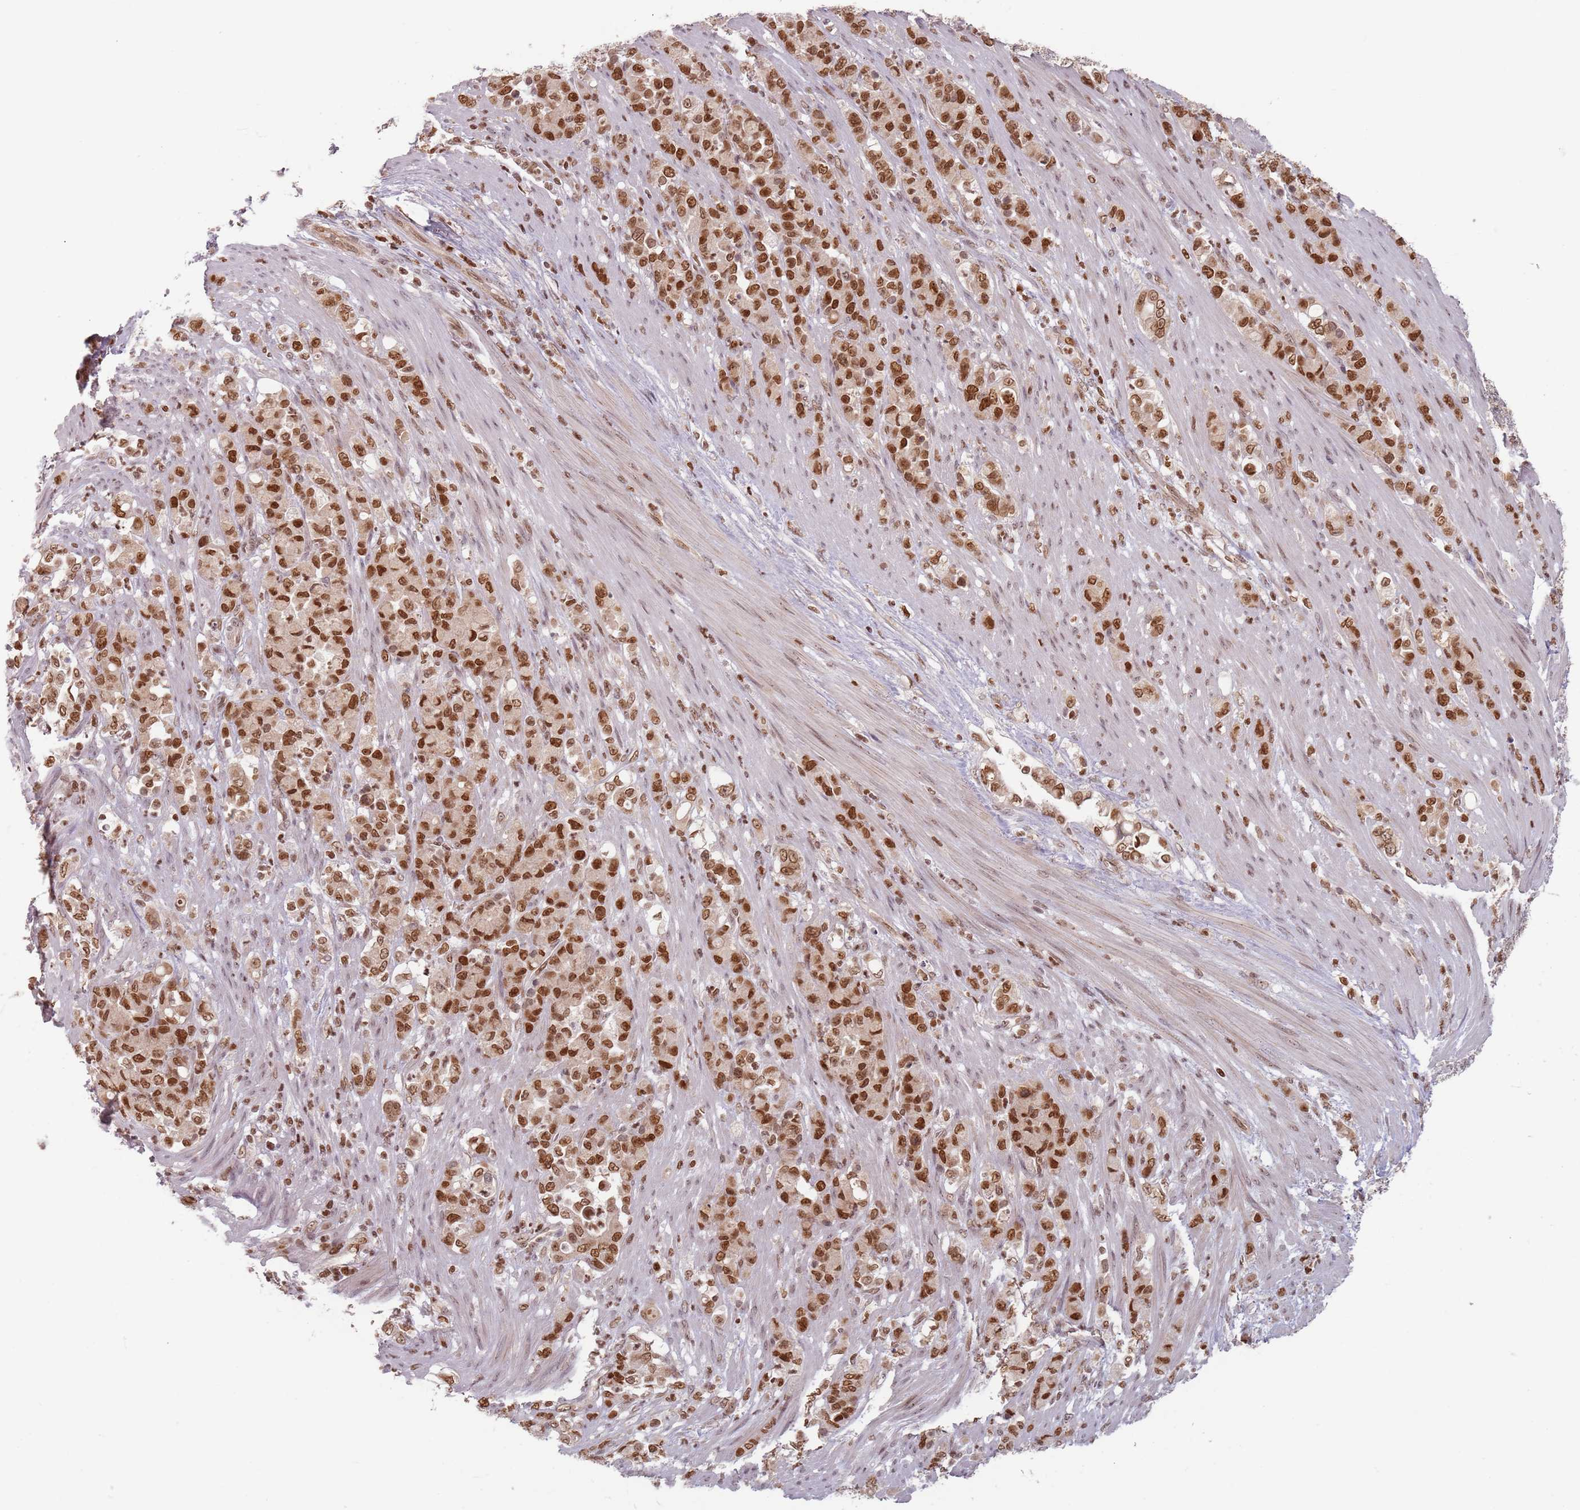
{"staining": {"intensity": "strong", "quantity": ">75%", "location": "nuclear"}, "tissue": "stomach cancer", "cell_type": "Tumor cells", "image_type": "cancer", "snomed": [{"axis": "morphology", "description": "Normal tissue, NOS"}, {"axis": "morphology", "description": "Adenocarcinoma, NOS"}, {"axis": "topography", "description": "Stomach"}], "caption": "Immunohistochemical staining of human stomach cancer displays high levels of strong nuclear expression in approximately >75% of tumor cells. (DAB (3,3'-diaminobenzidine) IHC, brown staining for protein, blue staining for nuclei).", "gene": "NUP50", "patient": {"sex": "female", "age": 79}}